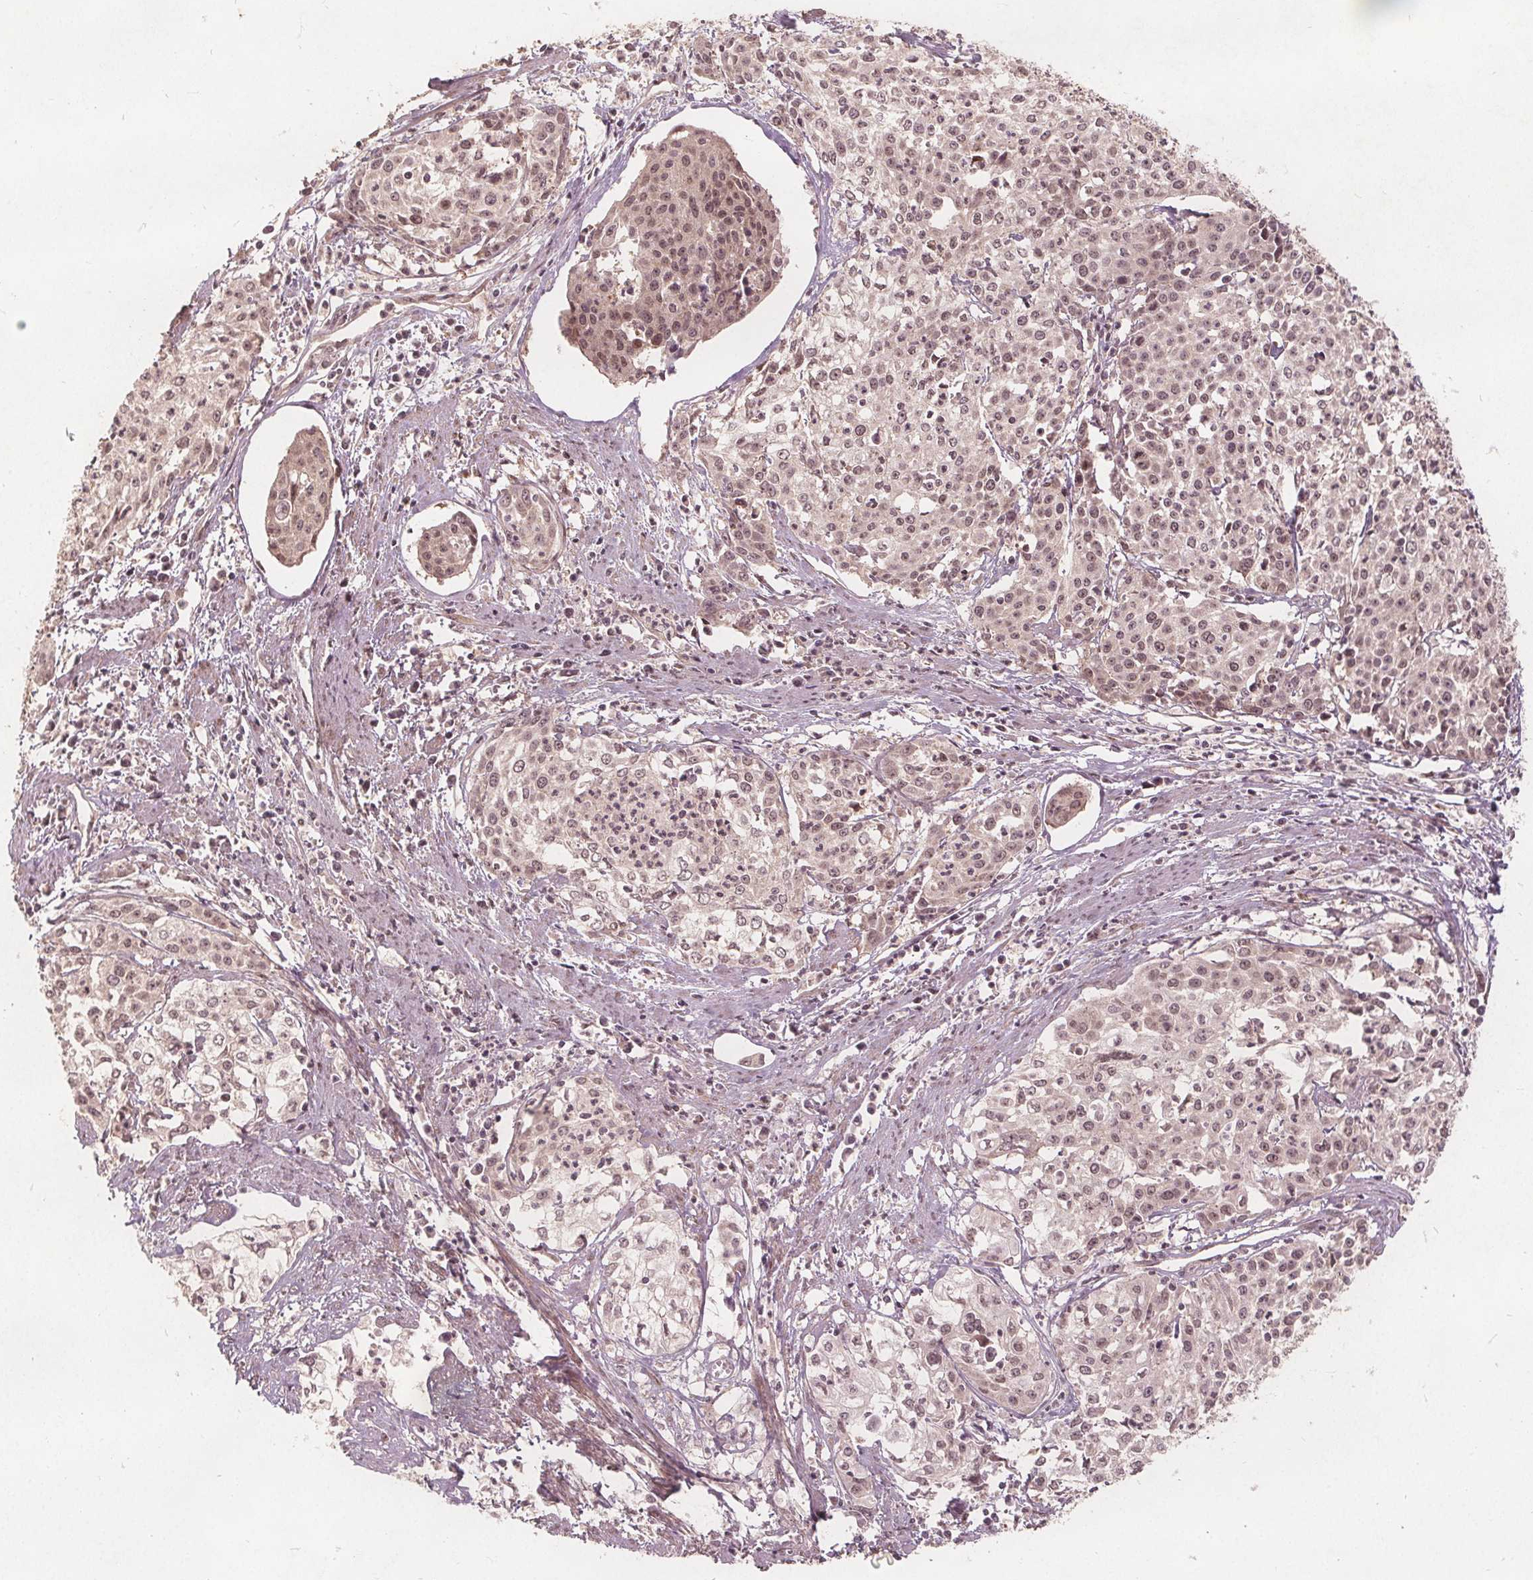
{"staining": {"intensity": "moderate", "quantity": ">75%", "location": "nuclear"}, "tissue": "cervical cancer", "cell_type": "Tumor cells", "image_type": "cancer", "snomed": [{"axis": "morphology", "description": "Squamous cell carcinoma, NOS"}, {"axis": "topography", "description": "Cervix"}], "caption": "Cervical squamous cell carcinoma tissue demonstrates moderate nuclear expression in approximately >75% of tumor cells", "gene": "PPP1CB", "patient": {"sex": "female", "age": 39}}